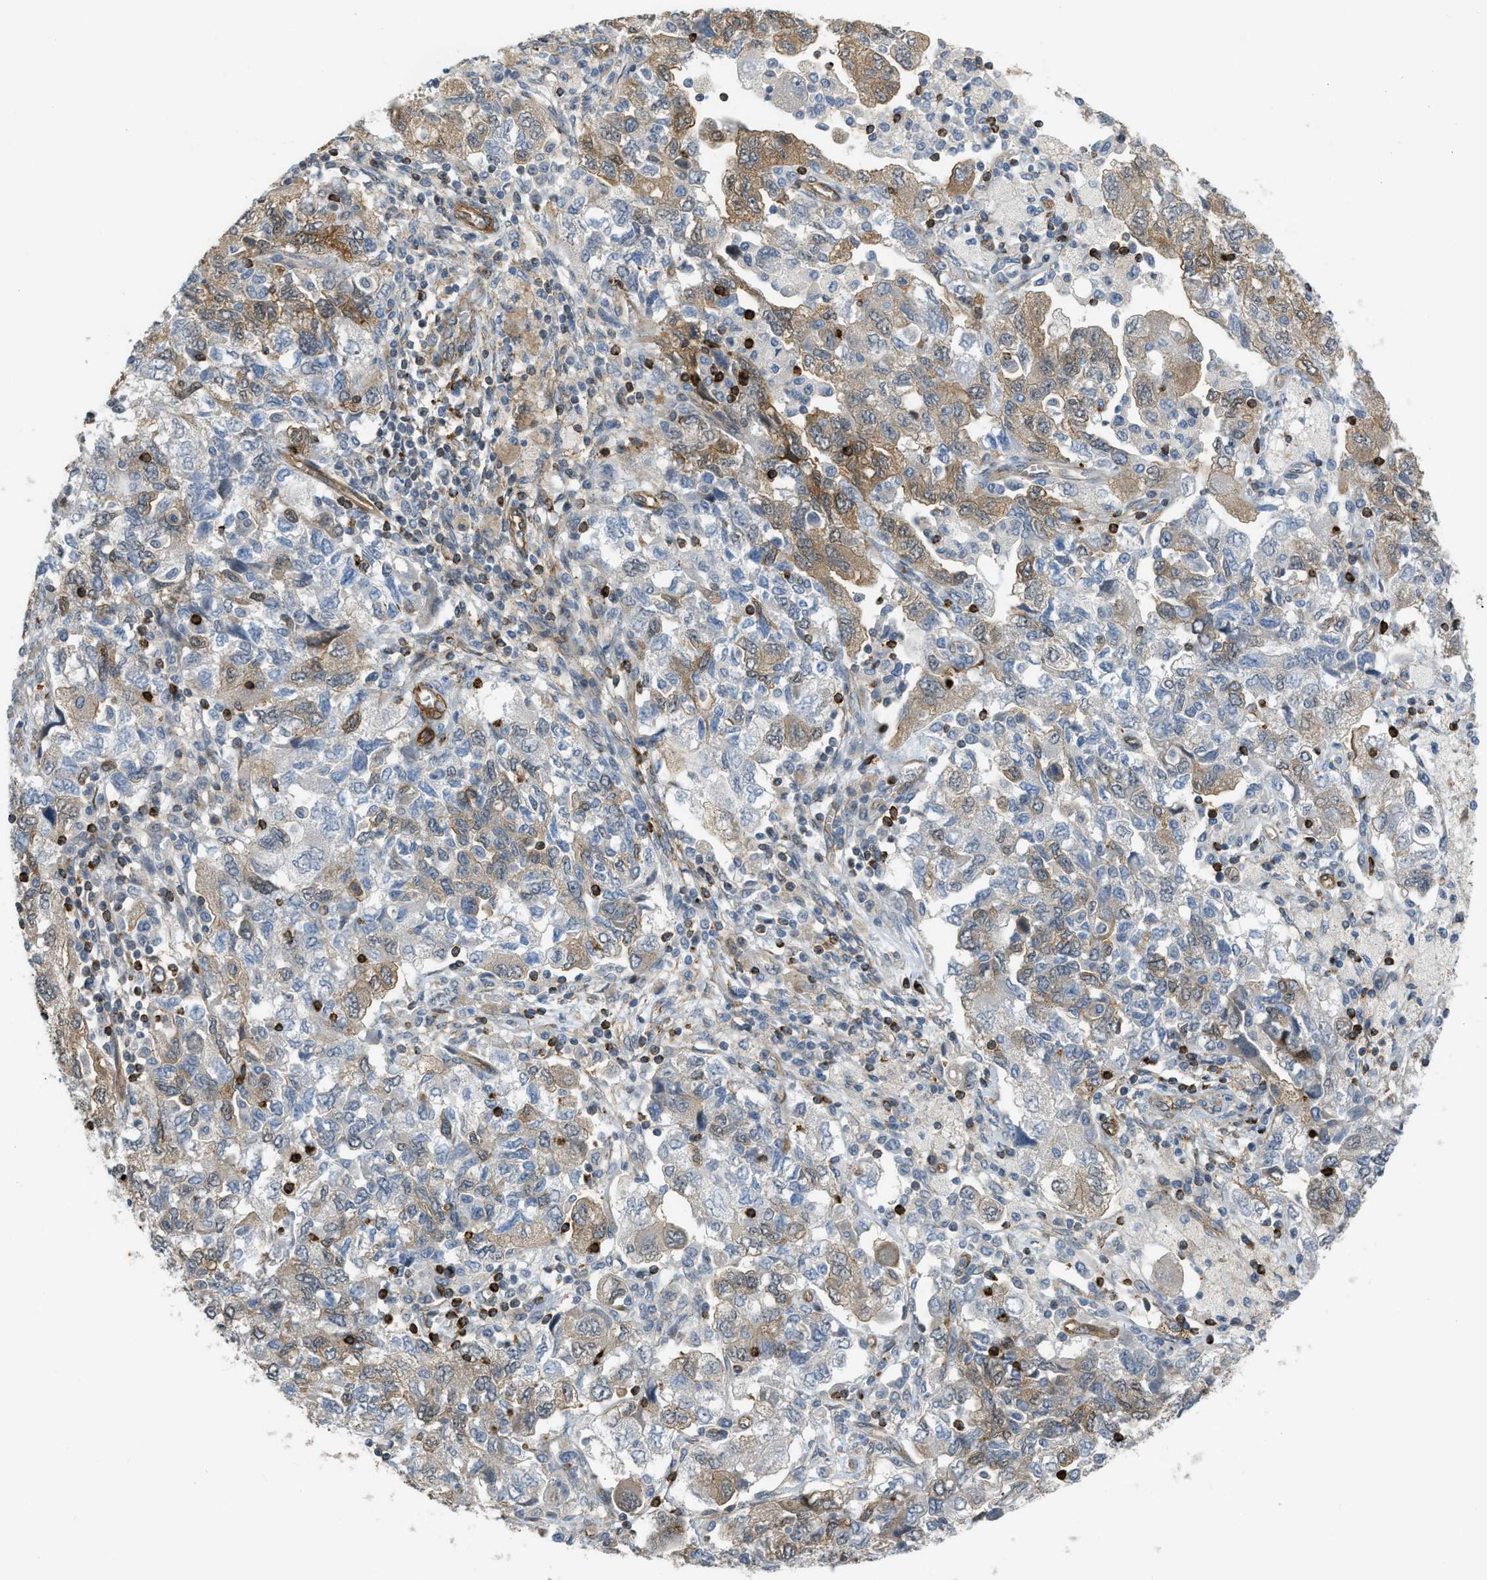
{"staining": {"intensity": "moderate", "quantity": "25%-75%", "location": "cytoplasmic/membranous"}, "tissue": "ovarian cancer", "cell_type": "Tumor cells", "image_type": "cancer", "snomed": [{"axis": "morphology", "description": "Carcinoma, NOS"}, {"axis": "morphology", "description": "Cystadenocarcinoma, serous, NOS"}, {"axis": "topography", "description": "Ovary"}], "caption": "Ovarian serous cystadenocarcinoma stained for a protein displays moderate cytoplasmic/membranous positivity in tumor cells.", "gene": "KIAA1671", "patient": {"sex": "female", "age": 69}}